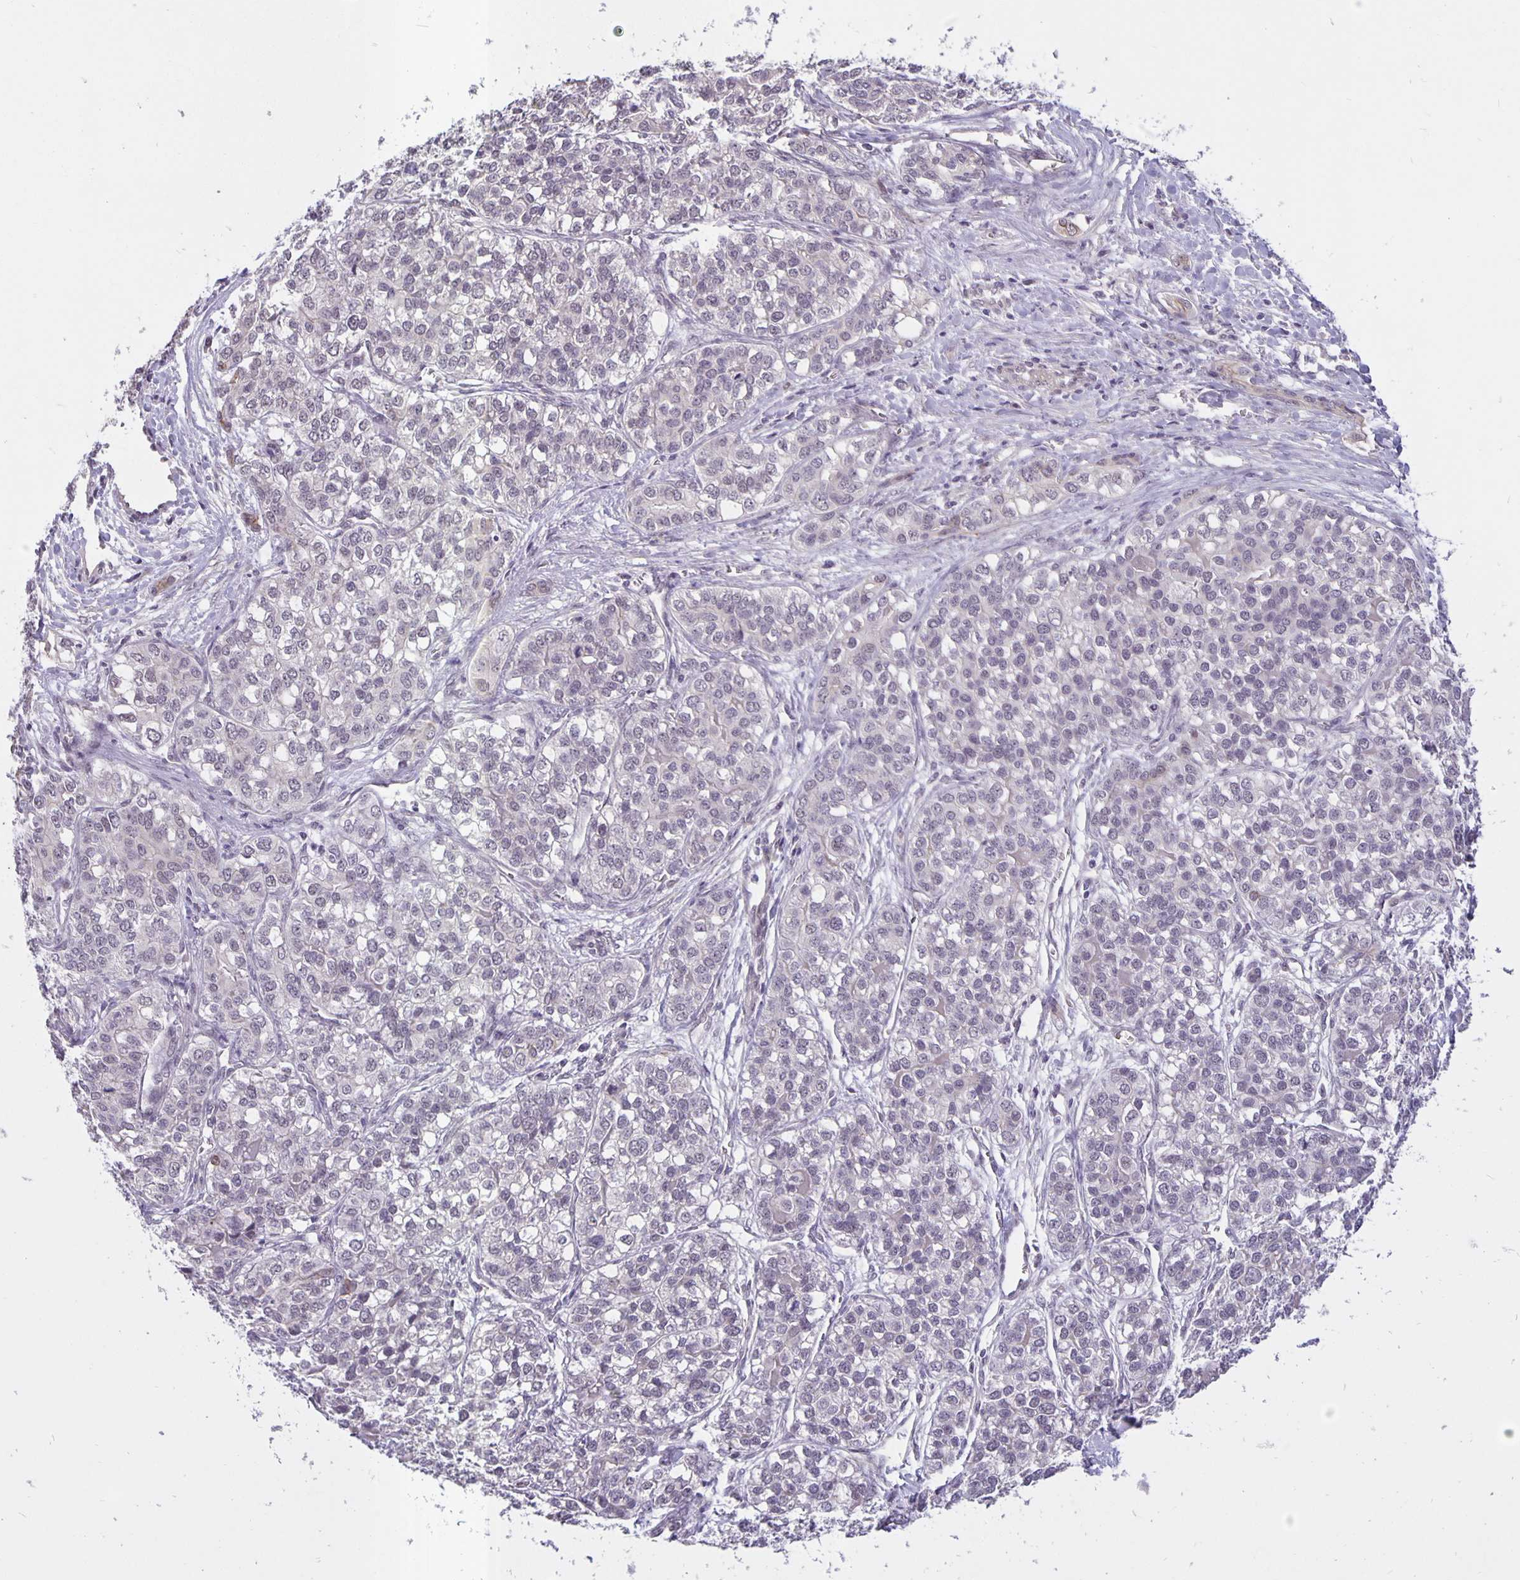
{"staining": {"intensity": "negative", "quantity": "none", "location": "none"}, "tissue": "liver cancer", "cell_type": "Tumor cells", "image_type": "cancer", "snomed": [{"axis": "morphology", "description": "Cholangiocarcinoma"}, {"axis": "topography", "description": "Liver"}], "caption": "Immunohistochemical staining of human cholangiocarcinoma (liver) demonstrates no significant staining in tumor cells.", "gene": "ARVCF", "patient": {"sex": "male", "age": 56}}